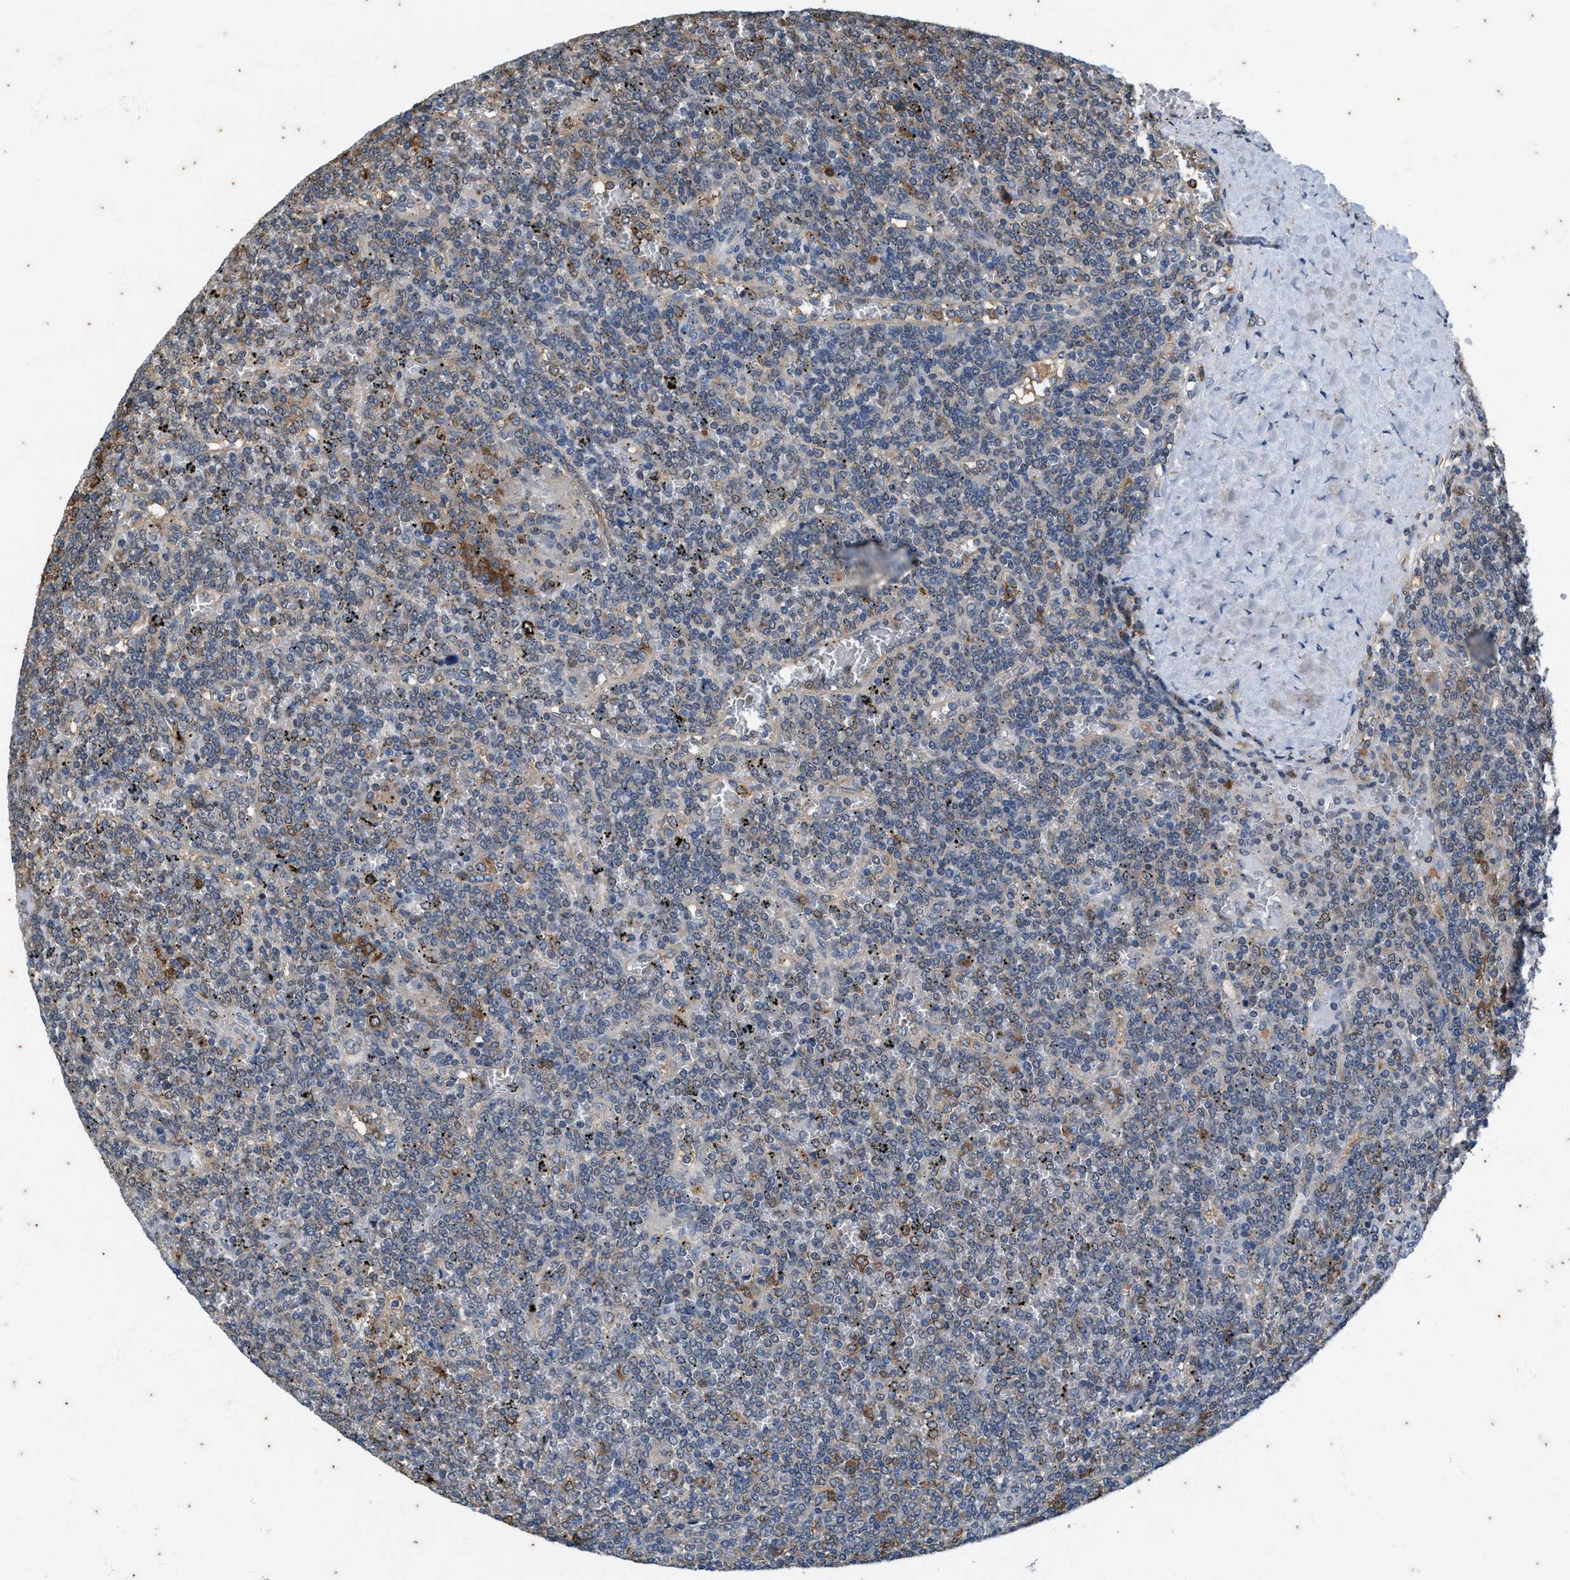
{"staining": {"intensity": "moderate", "quantity": "<25%", "location": "cytoplasmic/membranous"}, "tissue": "lymphoma", "cell_type": "Tumor cells", "image_type": "cancer", "snomed": [{"axis": "morphology", "description": "Malignant lymphoma, non-Hodgkin's type, Low grade"}, {"axis": "topography", "description": "Spleen"}], "caption": "This photomicrograph displays immunohistochemistry staining of lymphoma, with low moderate cytoplasmic/membranous positivity in about <25% of tumor cells.", "gene": "COX19", "patient": {"sex": "female", "age": 19}}